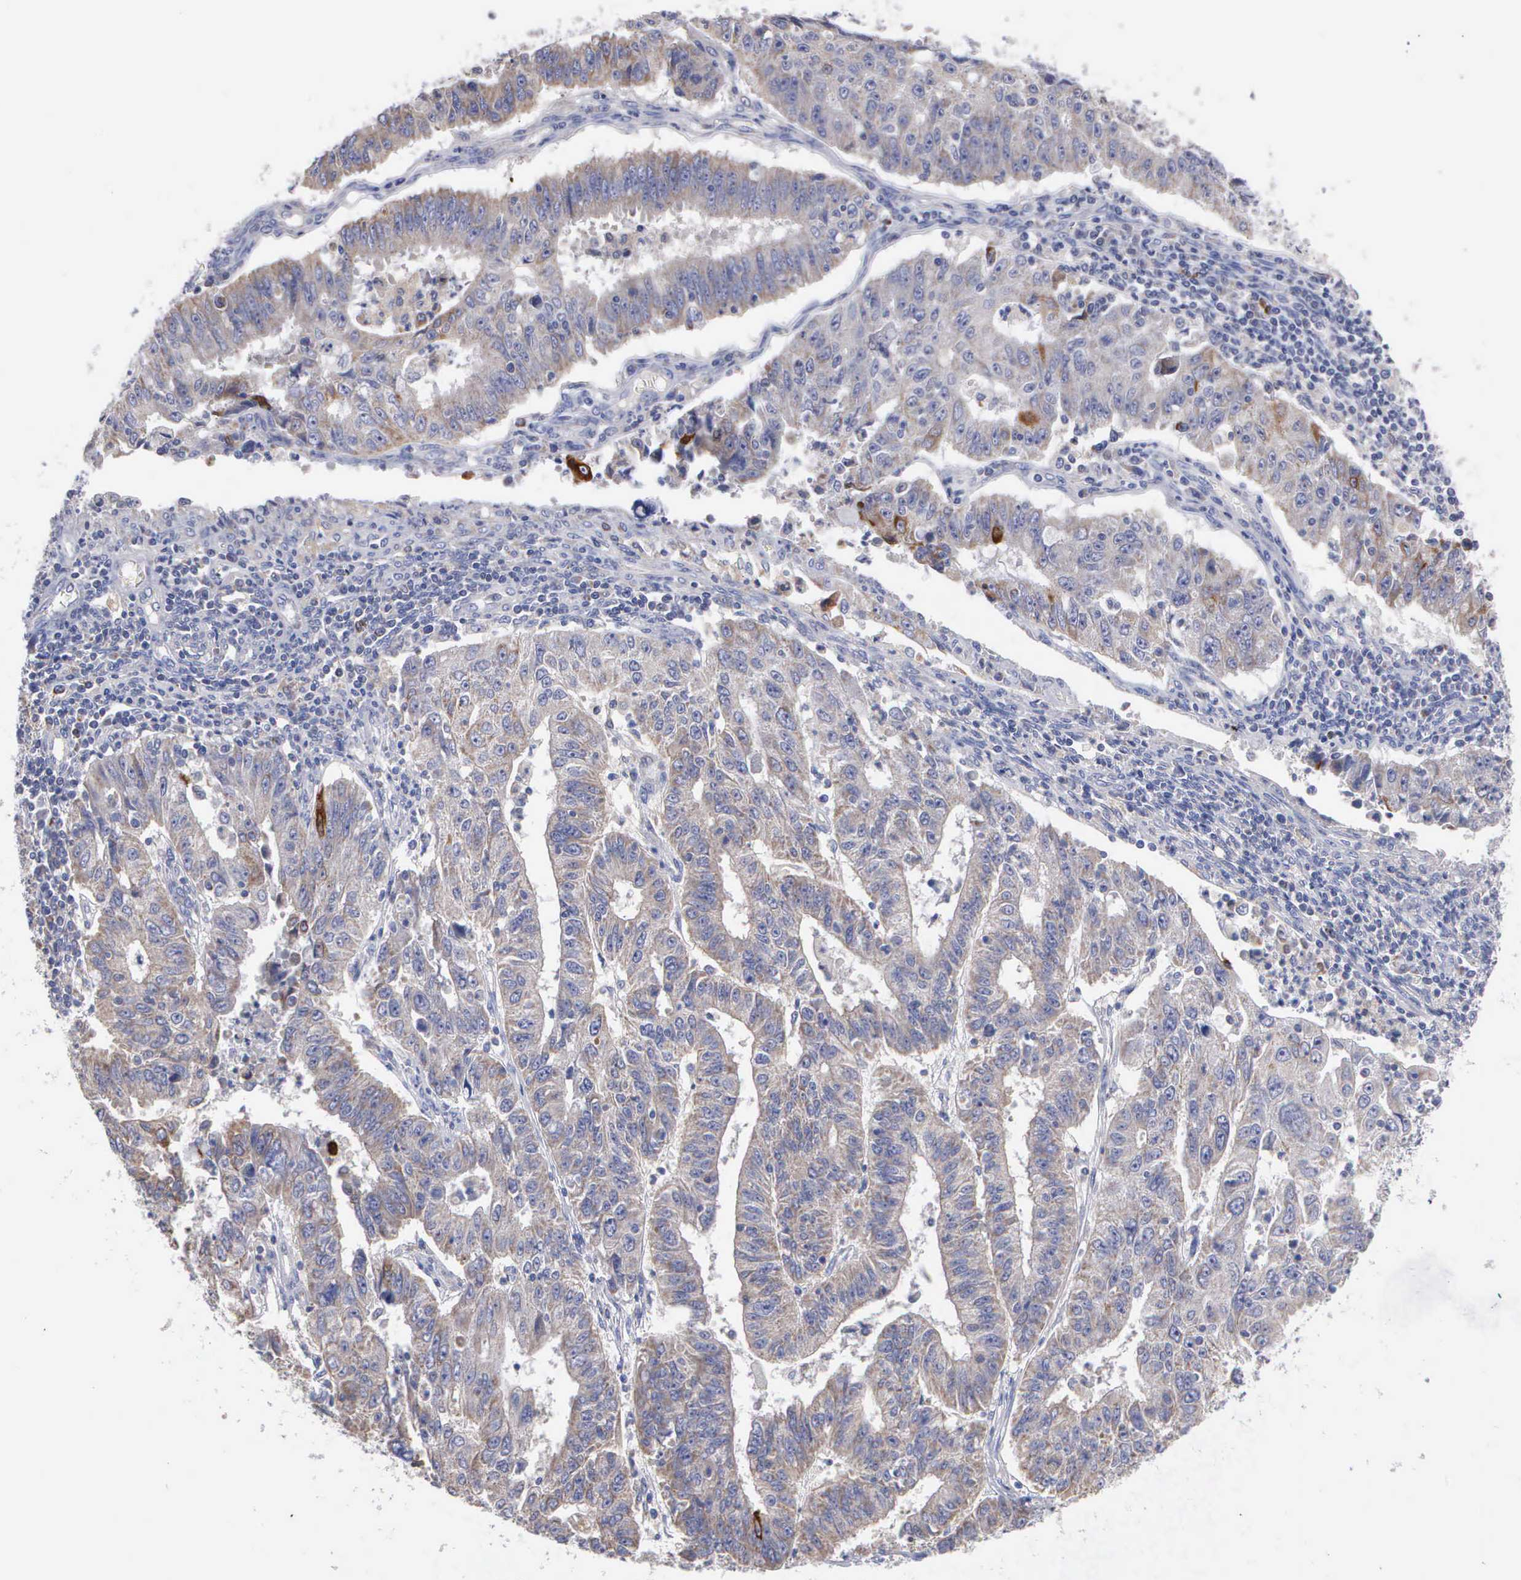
{"staining": {"intensity": "weak", "quantity": ">75%", "location": "cytoplasmic/membranous"}, "tissue": "endometrial cancer", "cell_type": "Tumor cells", "image_type": "cancer", "snomed": [{"axis": "morphology", "description": "Adenocarcinoma, NOS"}, {"axis": "topography", "description": "Endometrium"}], "caption": "High-power microscopy captured an immunohistochemistry (IHC) image of endometrial cancer, revealing weak cytoplasmic/membranous expression in about >75% of tumor cells.", "gene": "PTGS2", "patient": {"sex": "female", "age": 42}}